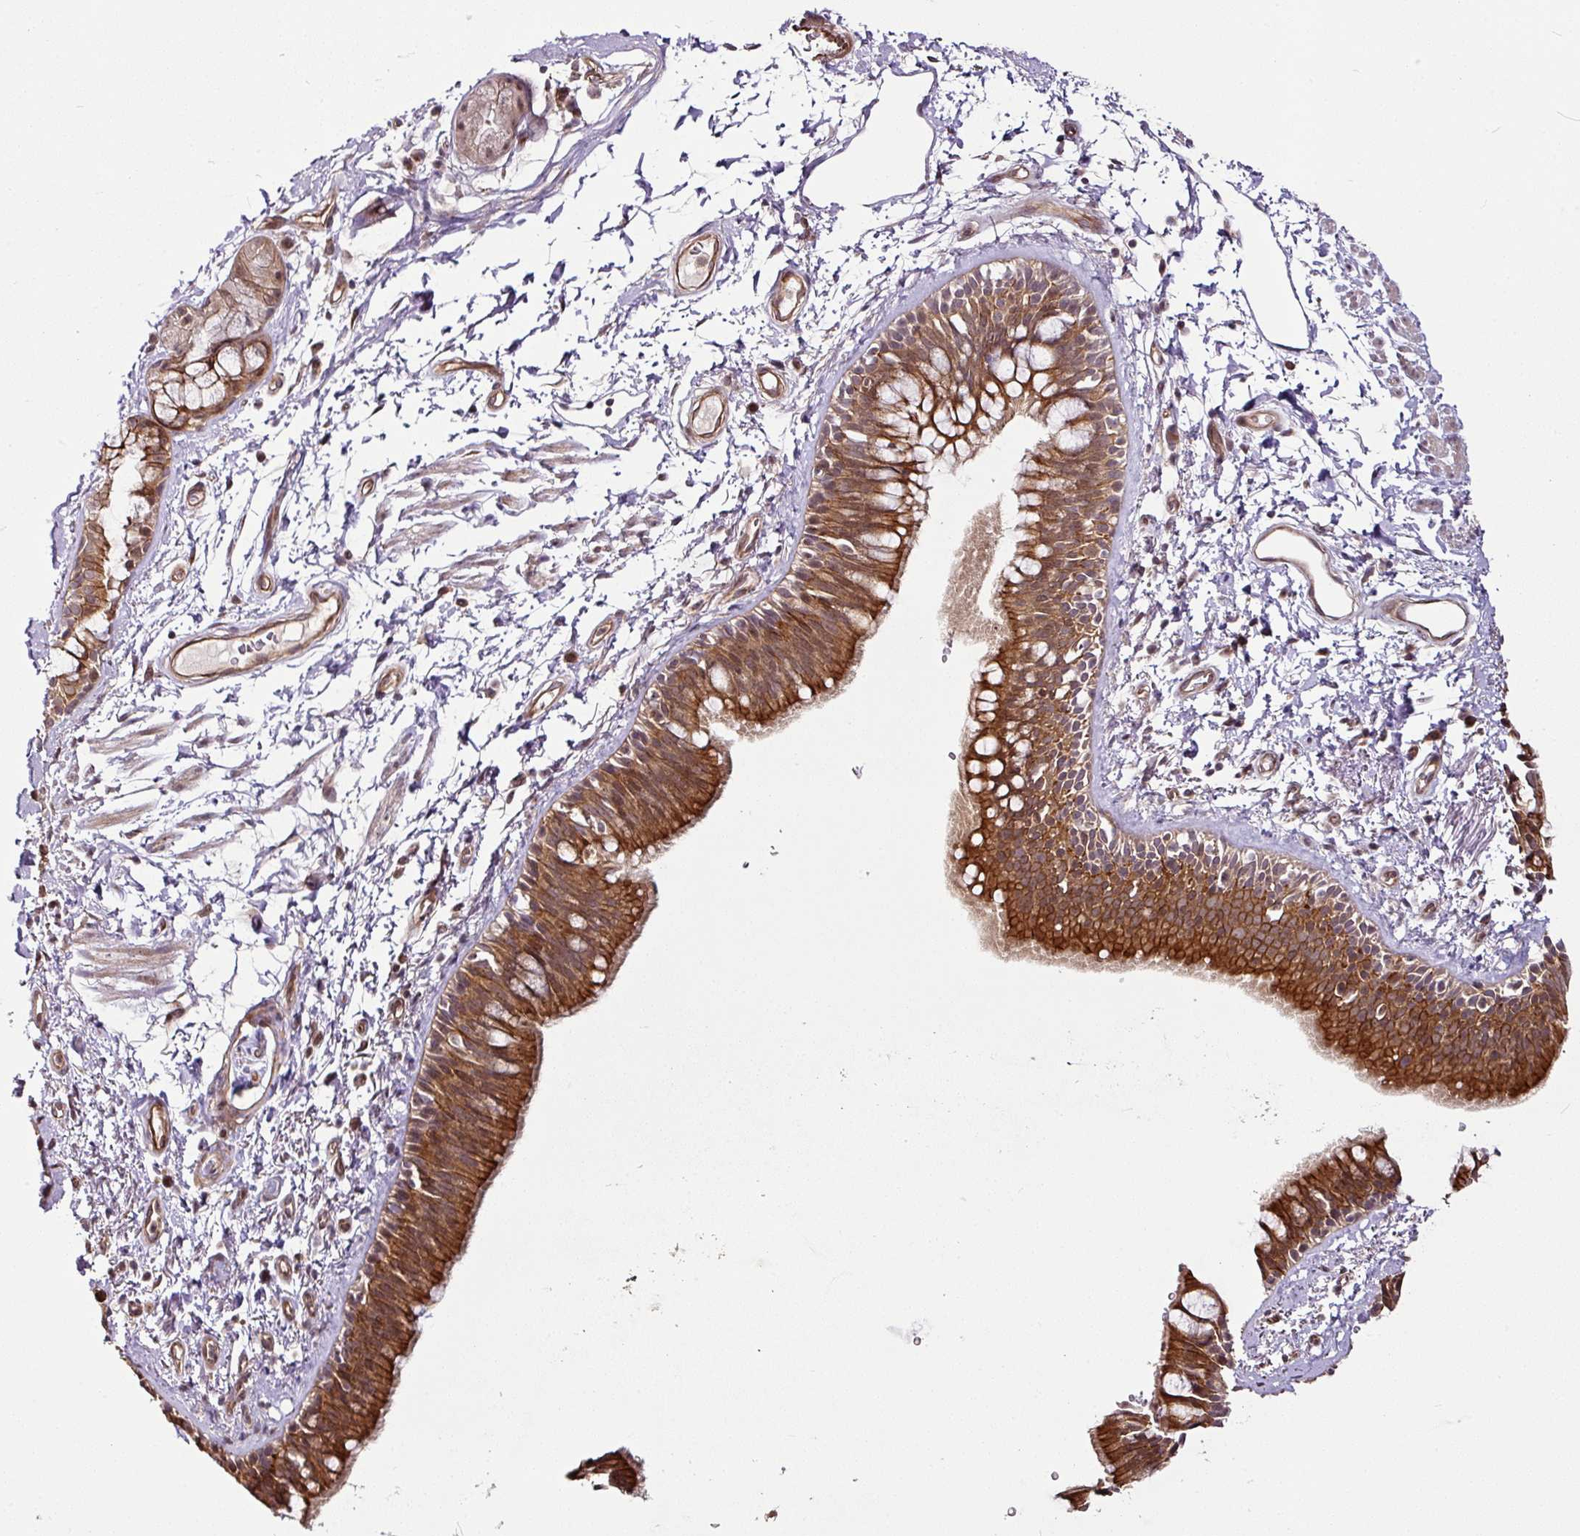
{"staining": {"intensity": "strong", "quantity": ">75%", "location": "cytoplasmic/membranous"}, "tissue": "bronchus", "cell_type": "Respiratory epithelial cells", "image_type": "normal", "snomed": [{"axis": "morphology", "description": "Normal tissue, NOS"}, {"axis": "morphology", "description": "Squamous cell carcinoma, NOS"}, {"axis": "topography", "description": "Bronchus"}, {"axis": "topography", "description": "Lung"}], "caption": "This photomicrograph displays benign bronchus stained with immunohistochemistry to label a protein in brown. The cytoplasmic/membranous of respiratory epithelial cells show strong positivity for the protein. Nuclei are counter-stained blue.", "gene": "DCAF13", "patient": {"sex": "female", "age": 70}}